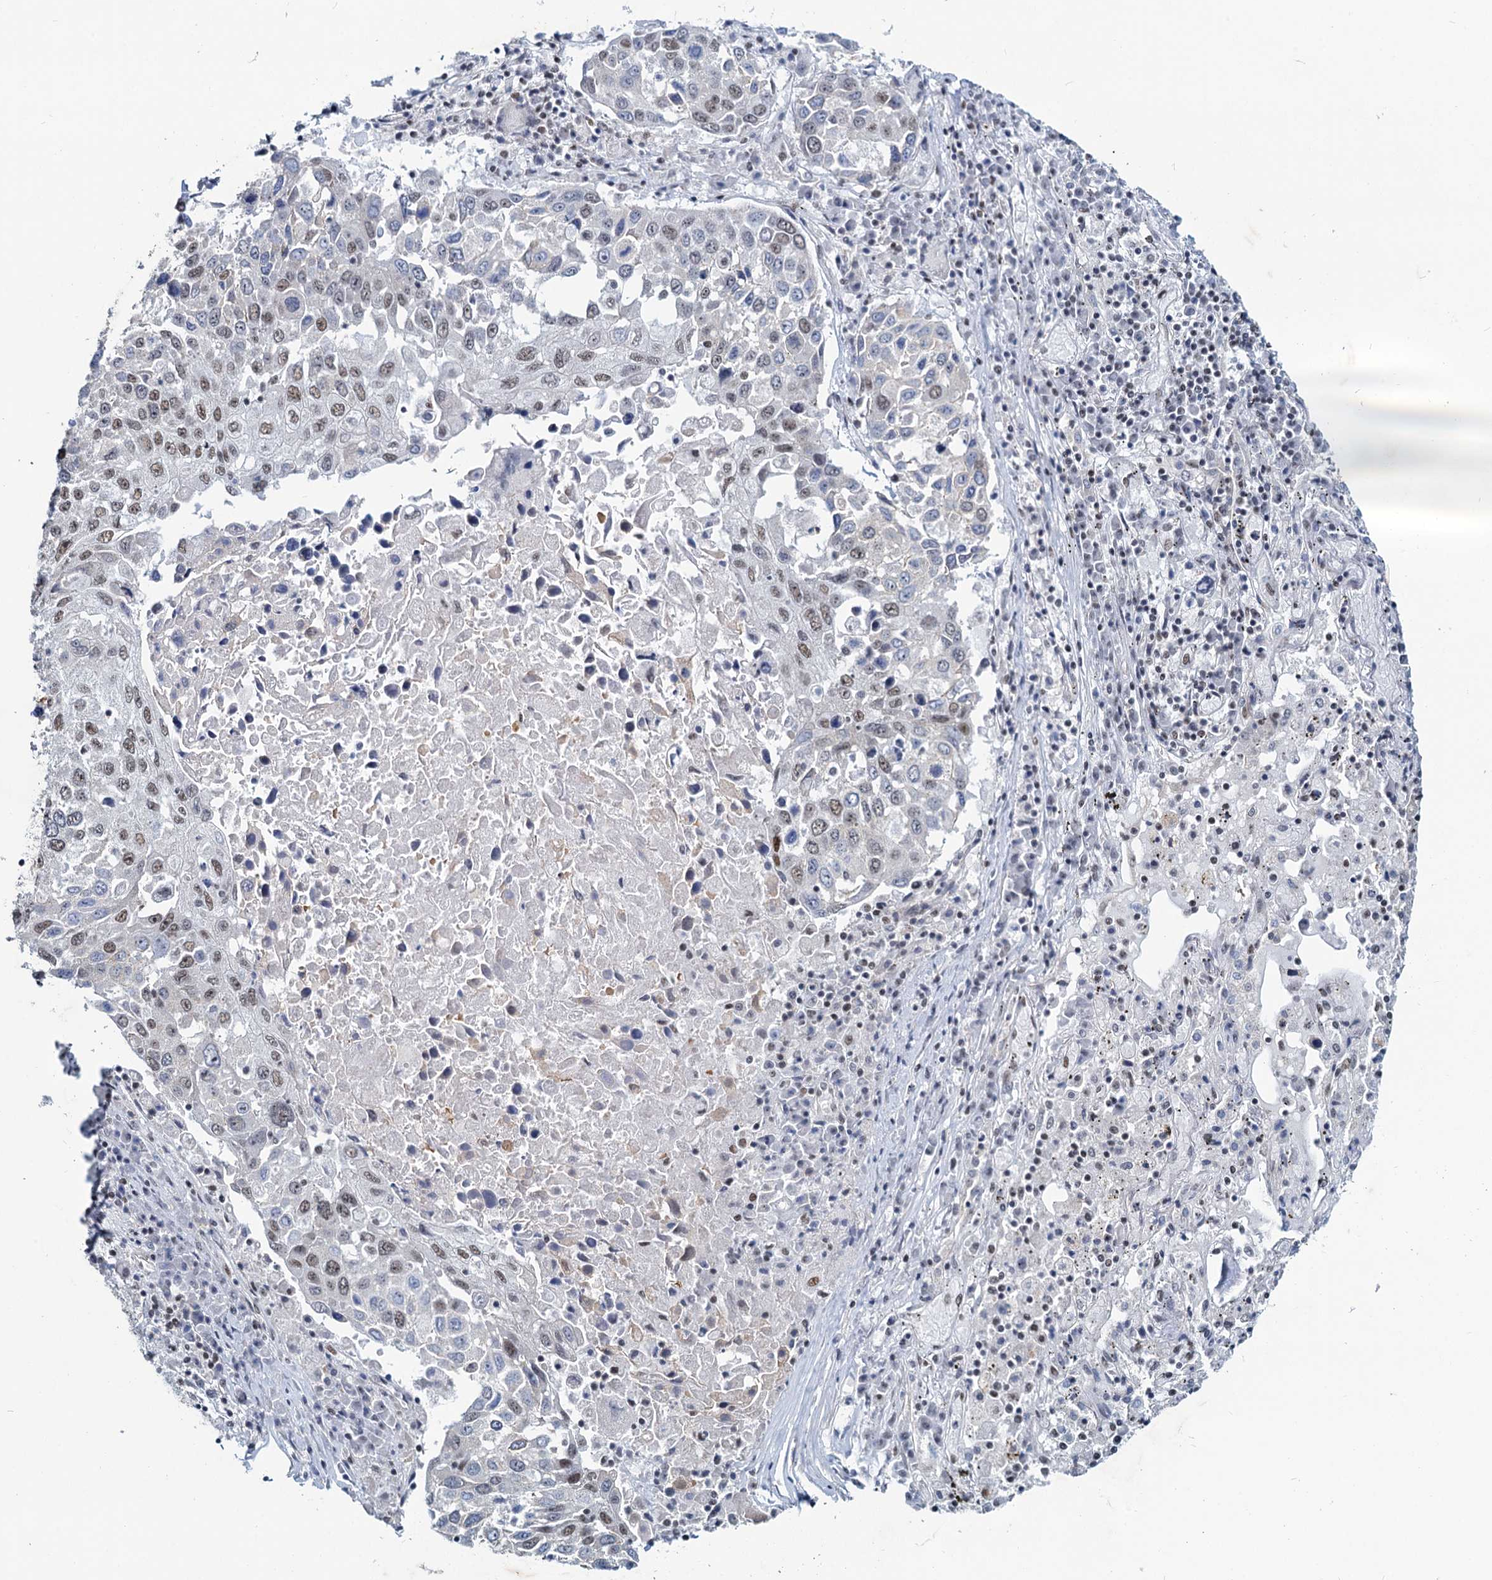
{"staining": {"intensity": "weak", "quantity": "25%-75%", "location": "nuclear"}, "tissue": "lung cancer", "cell_type": "Tumor cells", "image_type": "cancer", "snomed": [{"axis": "morphology", "description": "Squamous cell carcinoma, NOS"}, {"axis": "topography", "description": "Lung"}], "caption": "Squamous cell carcinoma (lung) tissue shows weak nuclear expression in approximately 25%-75% of tumor cells", "gene": "METTL14", "patient": {"sex": "male", "age": 65}}